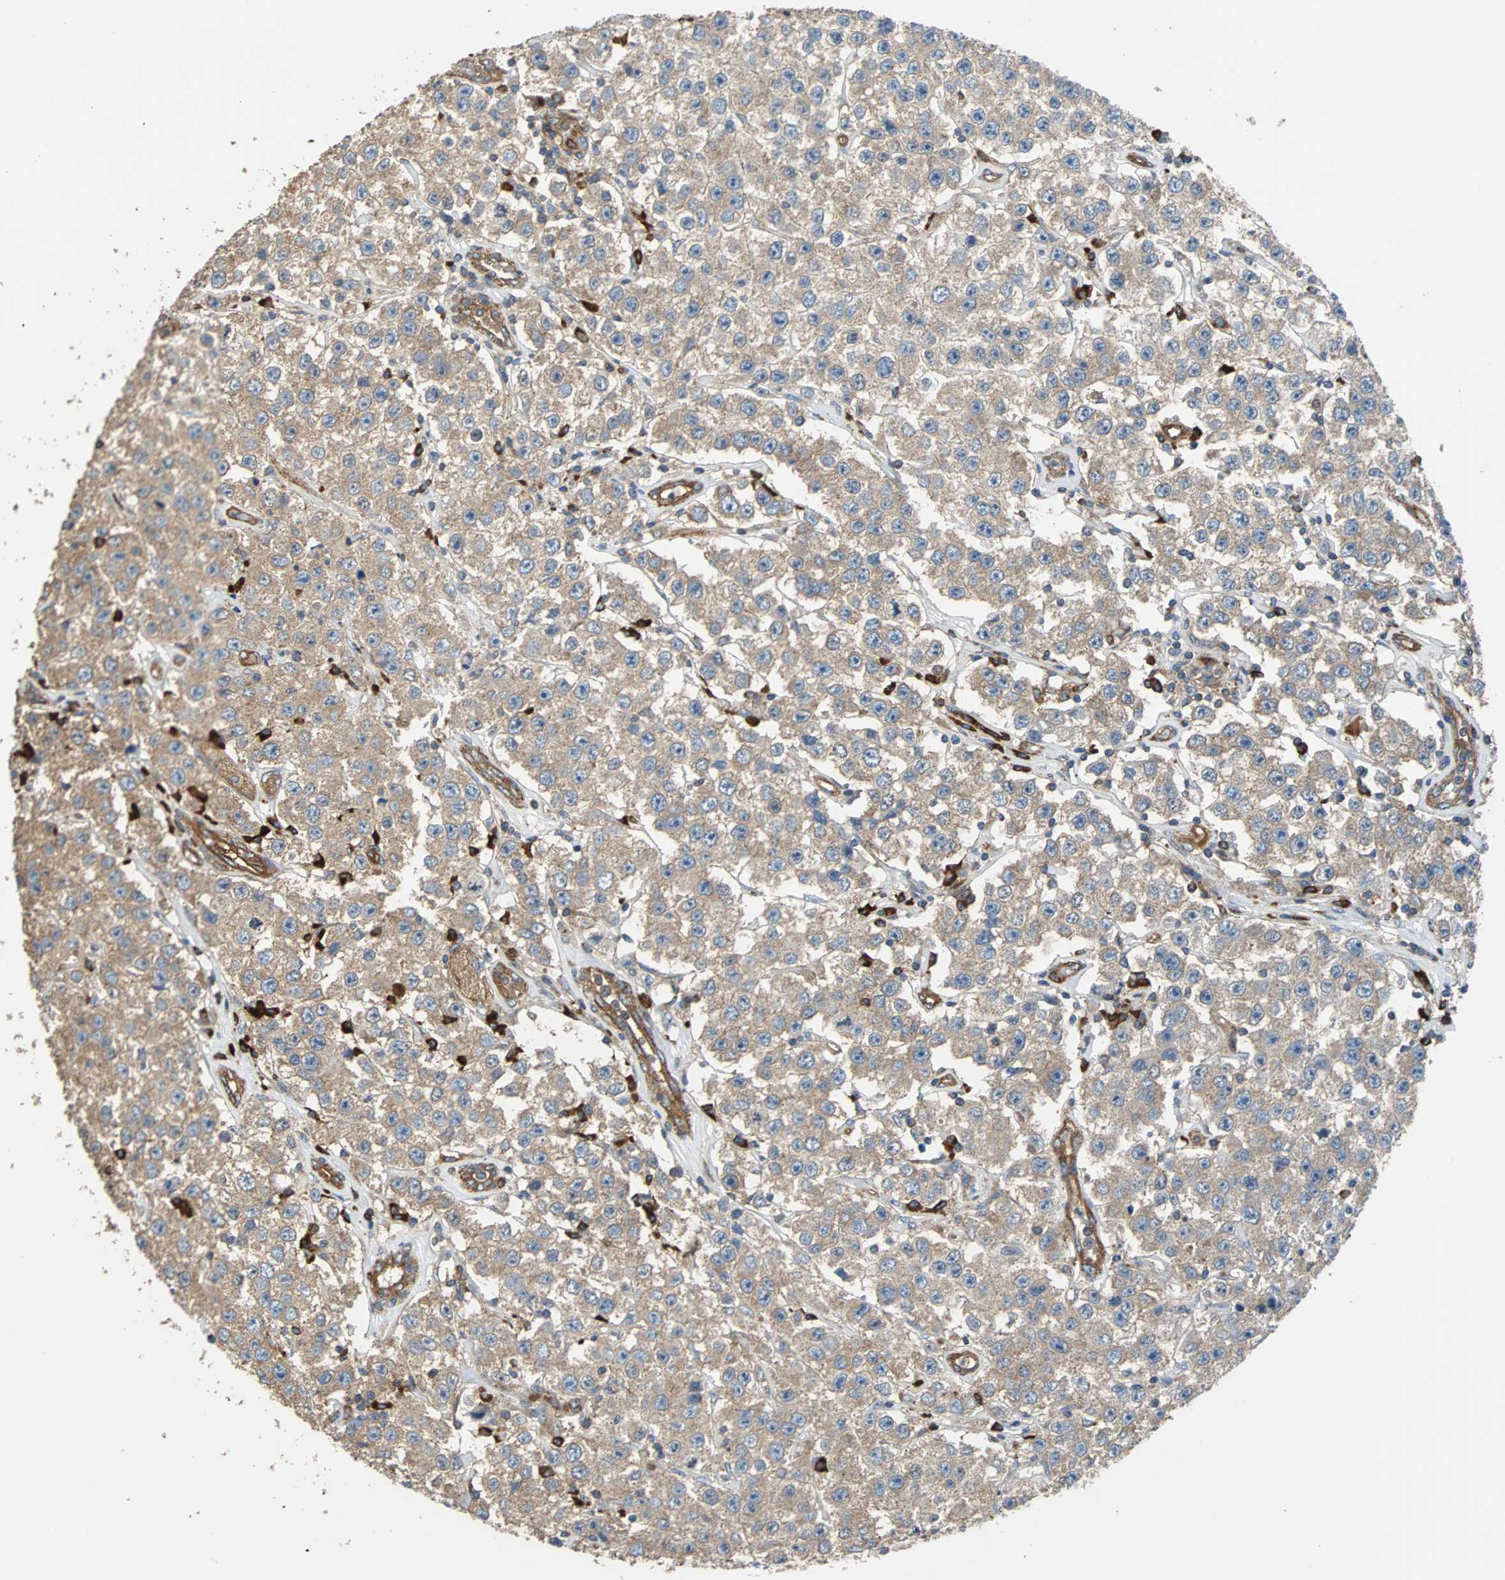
{"staining": {"intensity": "weak", "quantity": ">75%", "location": "cytoplasmic/membranous"}, "tissue": "testis cancer", "cell_type": "Tumor cells", "image_type": "cancer", "snomed": [{"axis": "morphology", "description": "Seminoma, NOS"}, {"axis": "topography", "description": "Testis"}], "caption": "Weak cytoplasmic/membranous staining for a protein is seen in about >75% of tumor cells of testis cancer (seminoma) using immunohistochemistry.", "gene": "PLCG2", "patient": {"sex": "male", "age": 52}}